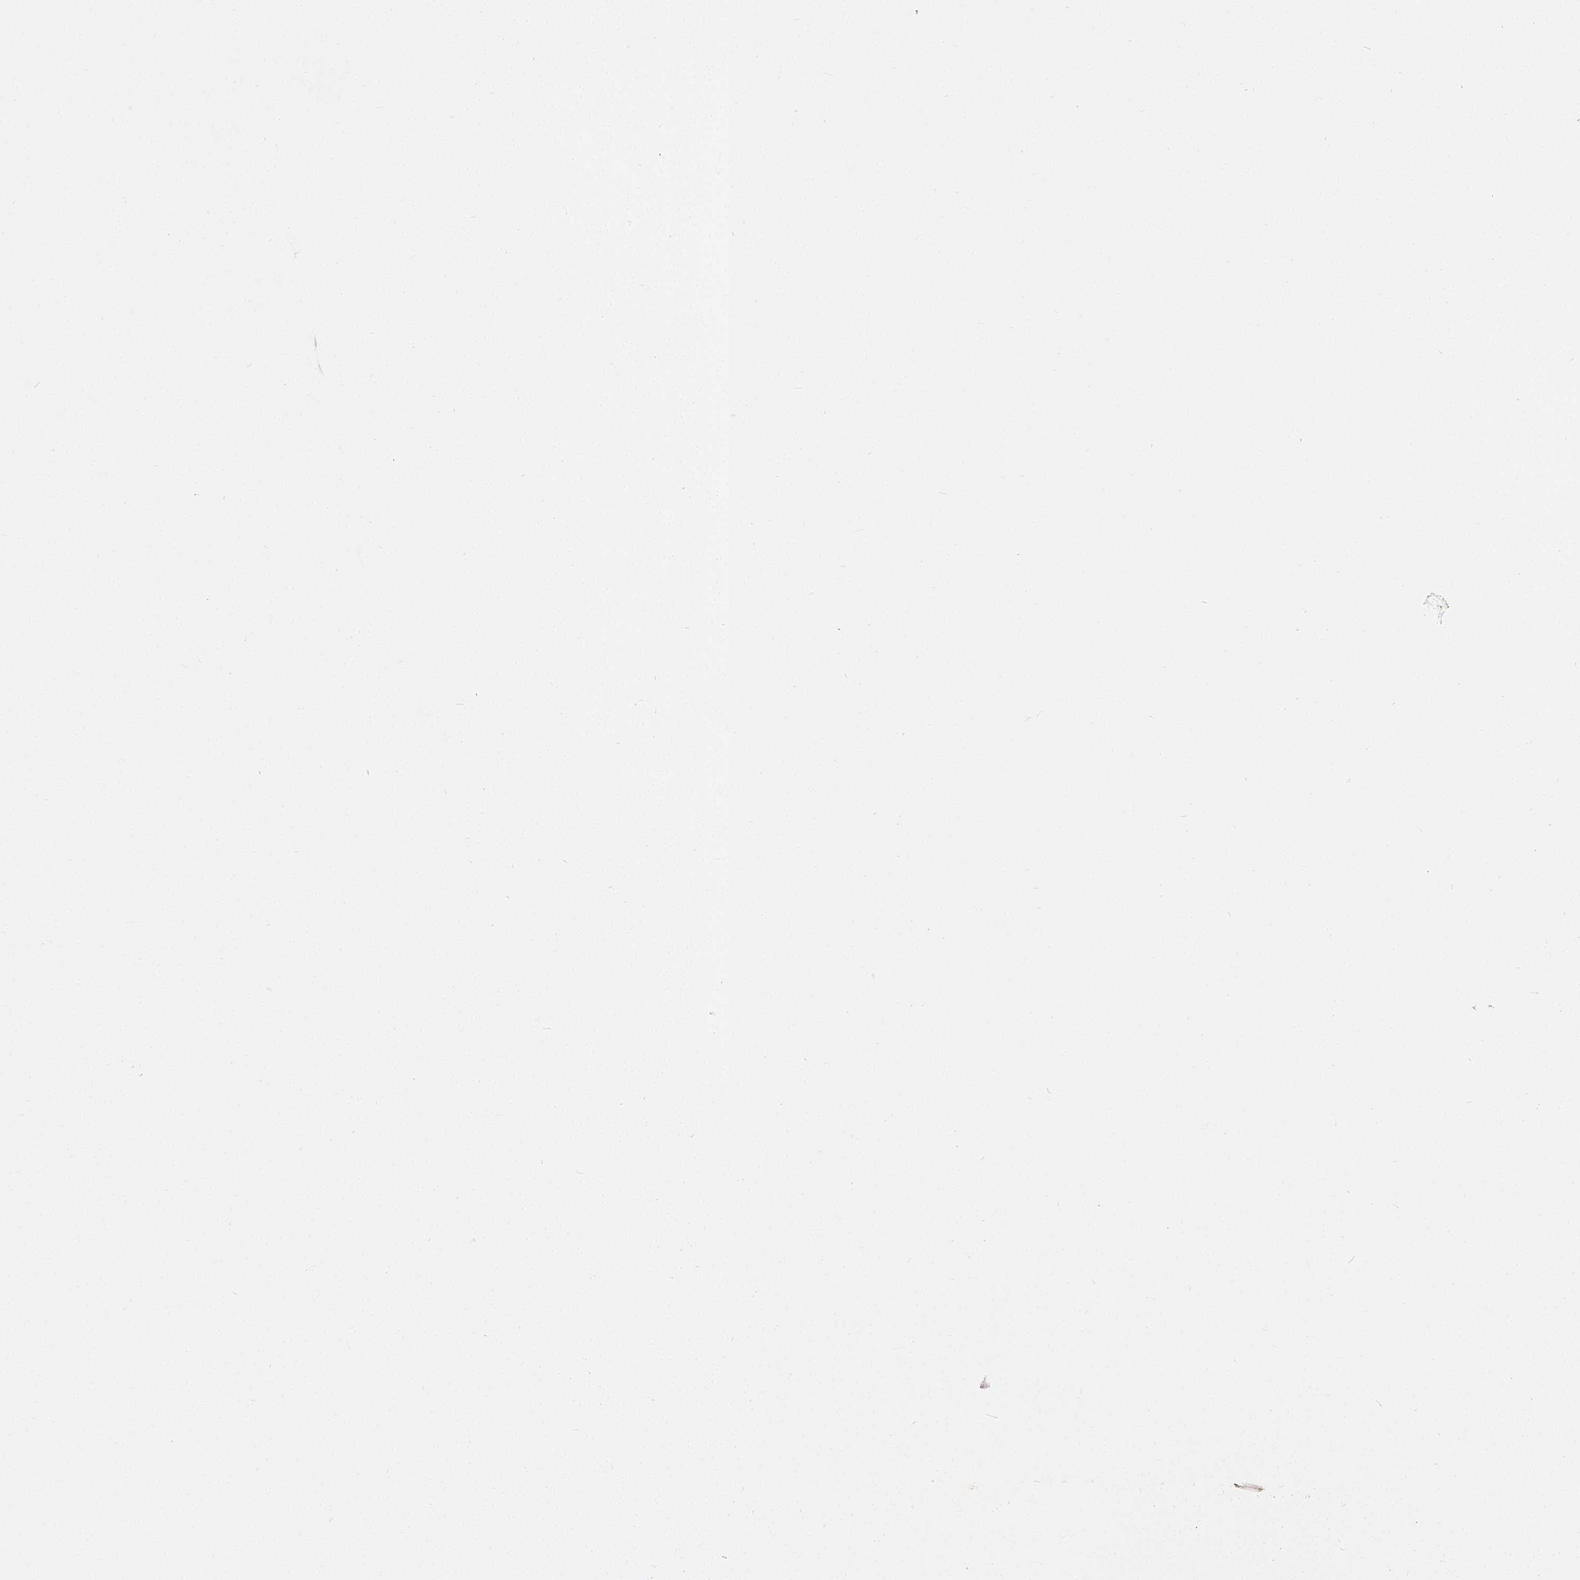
{"staining": {"intensity": "moderate", "quantity": ">75%", "location": "cytoplasmic/membranous"}, "tissue": "parathyroid gland", "cell_type": "Glandular cells", "image_type": "normal", "snomed": [{"axis": "morphology", "description": "Normal tissue, NOS"}, {"axis": "topography", "description": "Parathyroid gland"}], "caption": "The immunohistochemical stain highlights moderate cytoplasmic/membranous expression in glandular cells of unremarkable parathyroid gland. The protein of interest is stained brown, and the nuclei are stained in blue (DAB IHC with brightfield microscopy, high magnification).", "gene": "MTDH", "patient": {"sex": "female", "age": 71}}